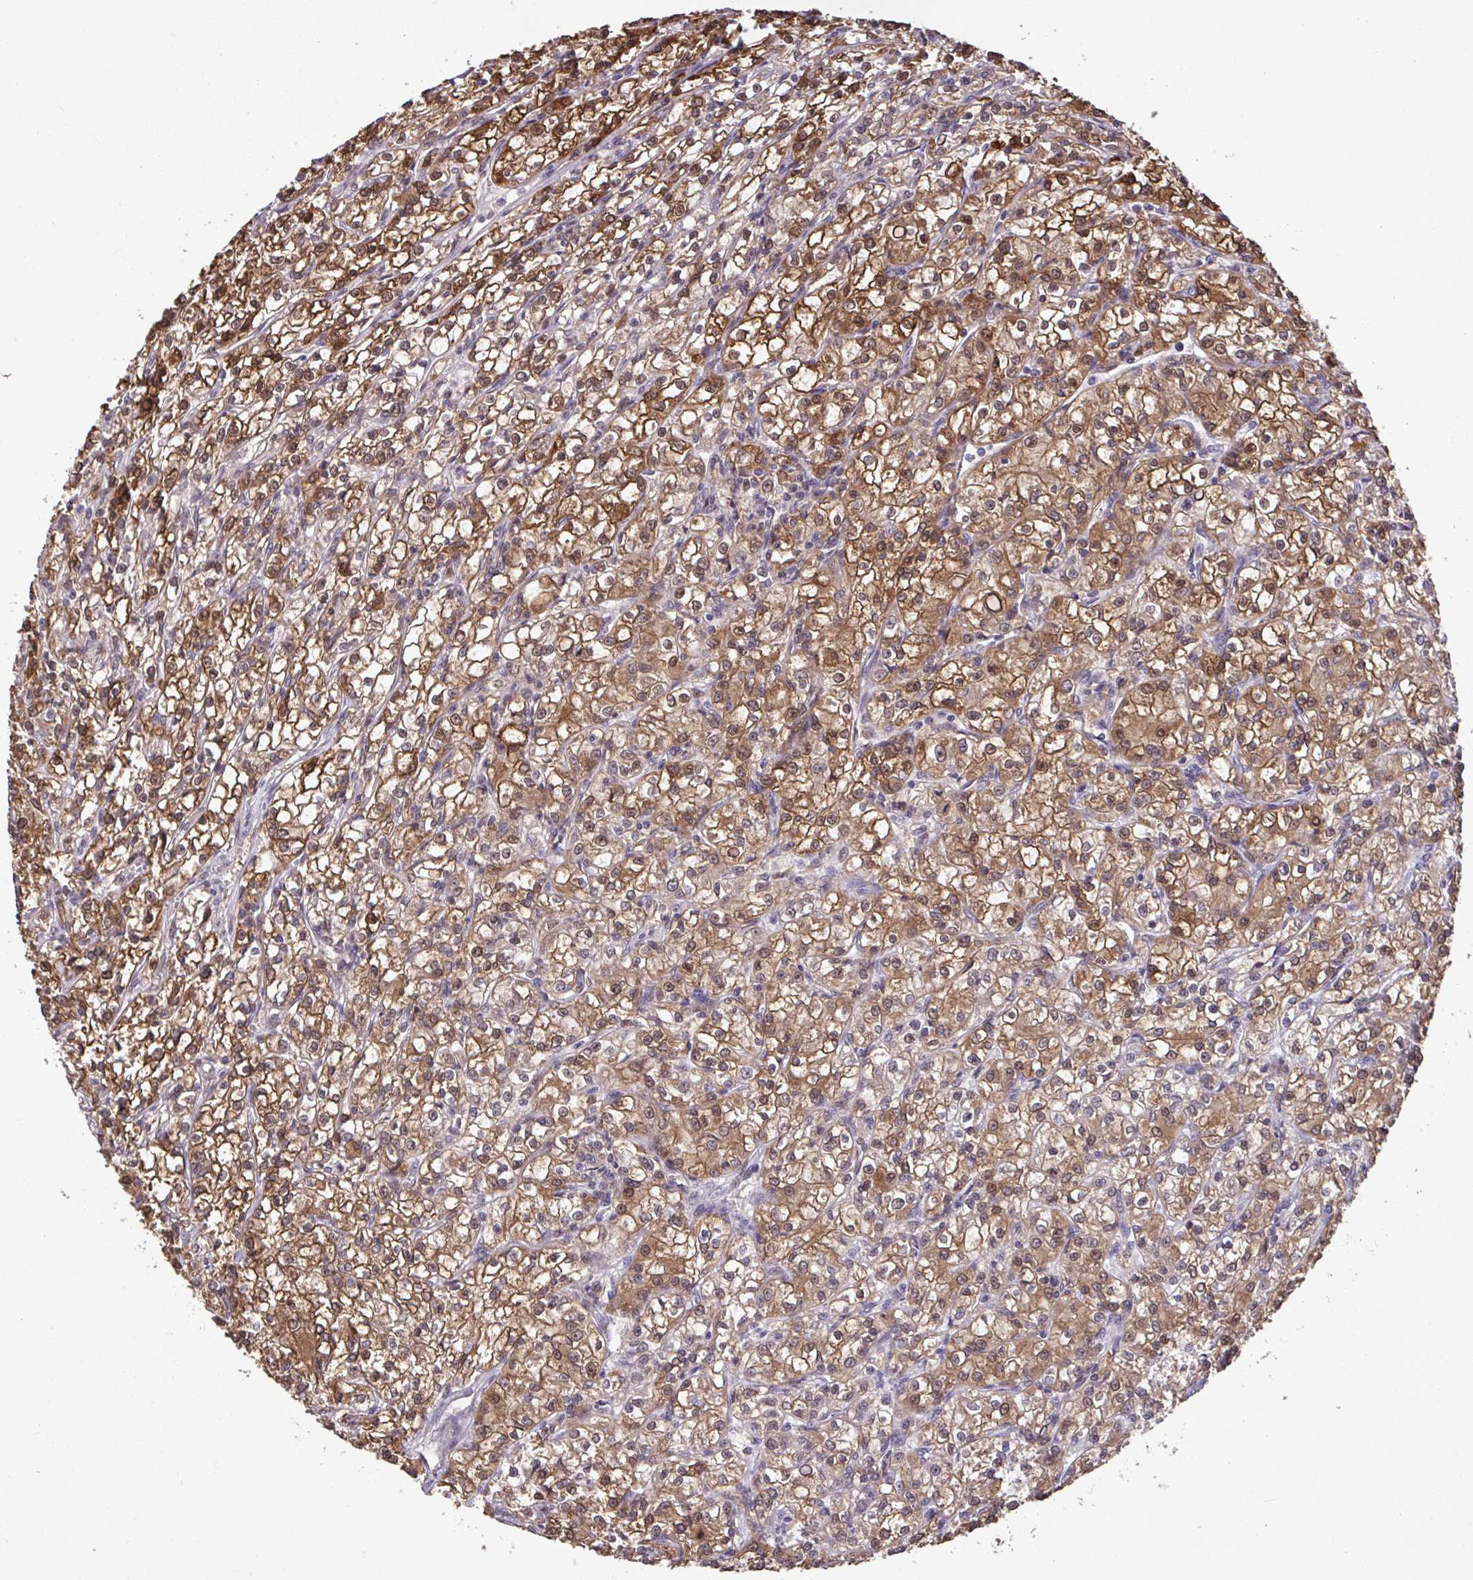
{"staining": {"intensity": "moderate", "quantity": ">75%", "location": "cytoplasmic/membranous,nuclear"}, "tissue": "renal cancer", "cell_type": "Tumor cells", "image_type": "cancer", "snomed": [{"axis": "morphology", "description": "Adenocarcinoma, NOS"}, {"axis": "topography", "description": "Kidney"}], "caption": "Human adenocarcinoma (renal) stained with a protein marker displays moderate staining in tumor cells.", "gene": "GLIS3", "patient": {"sex": "female", "age": 59}}